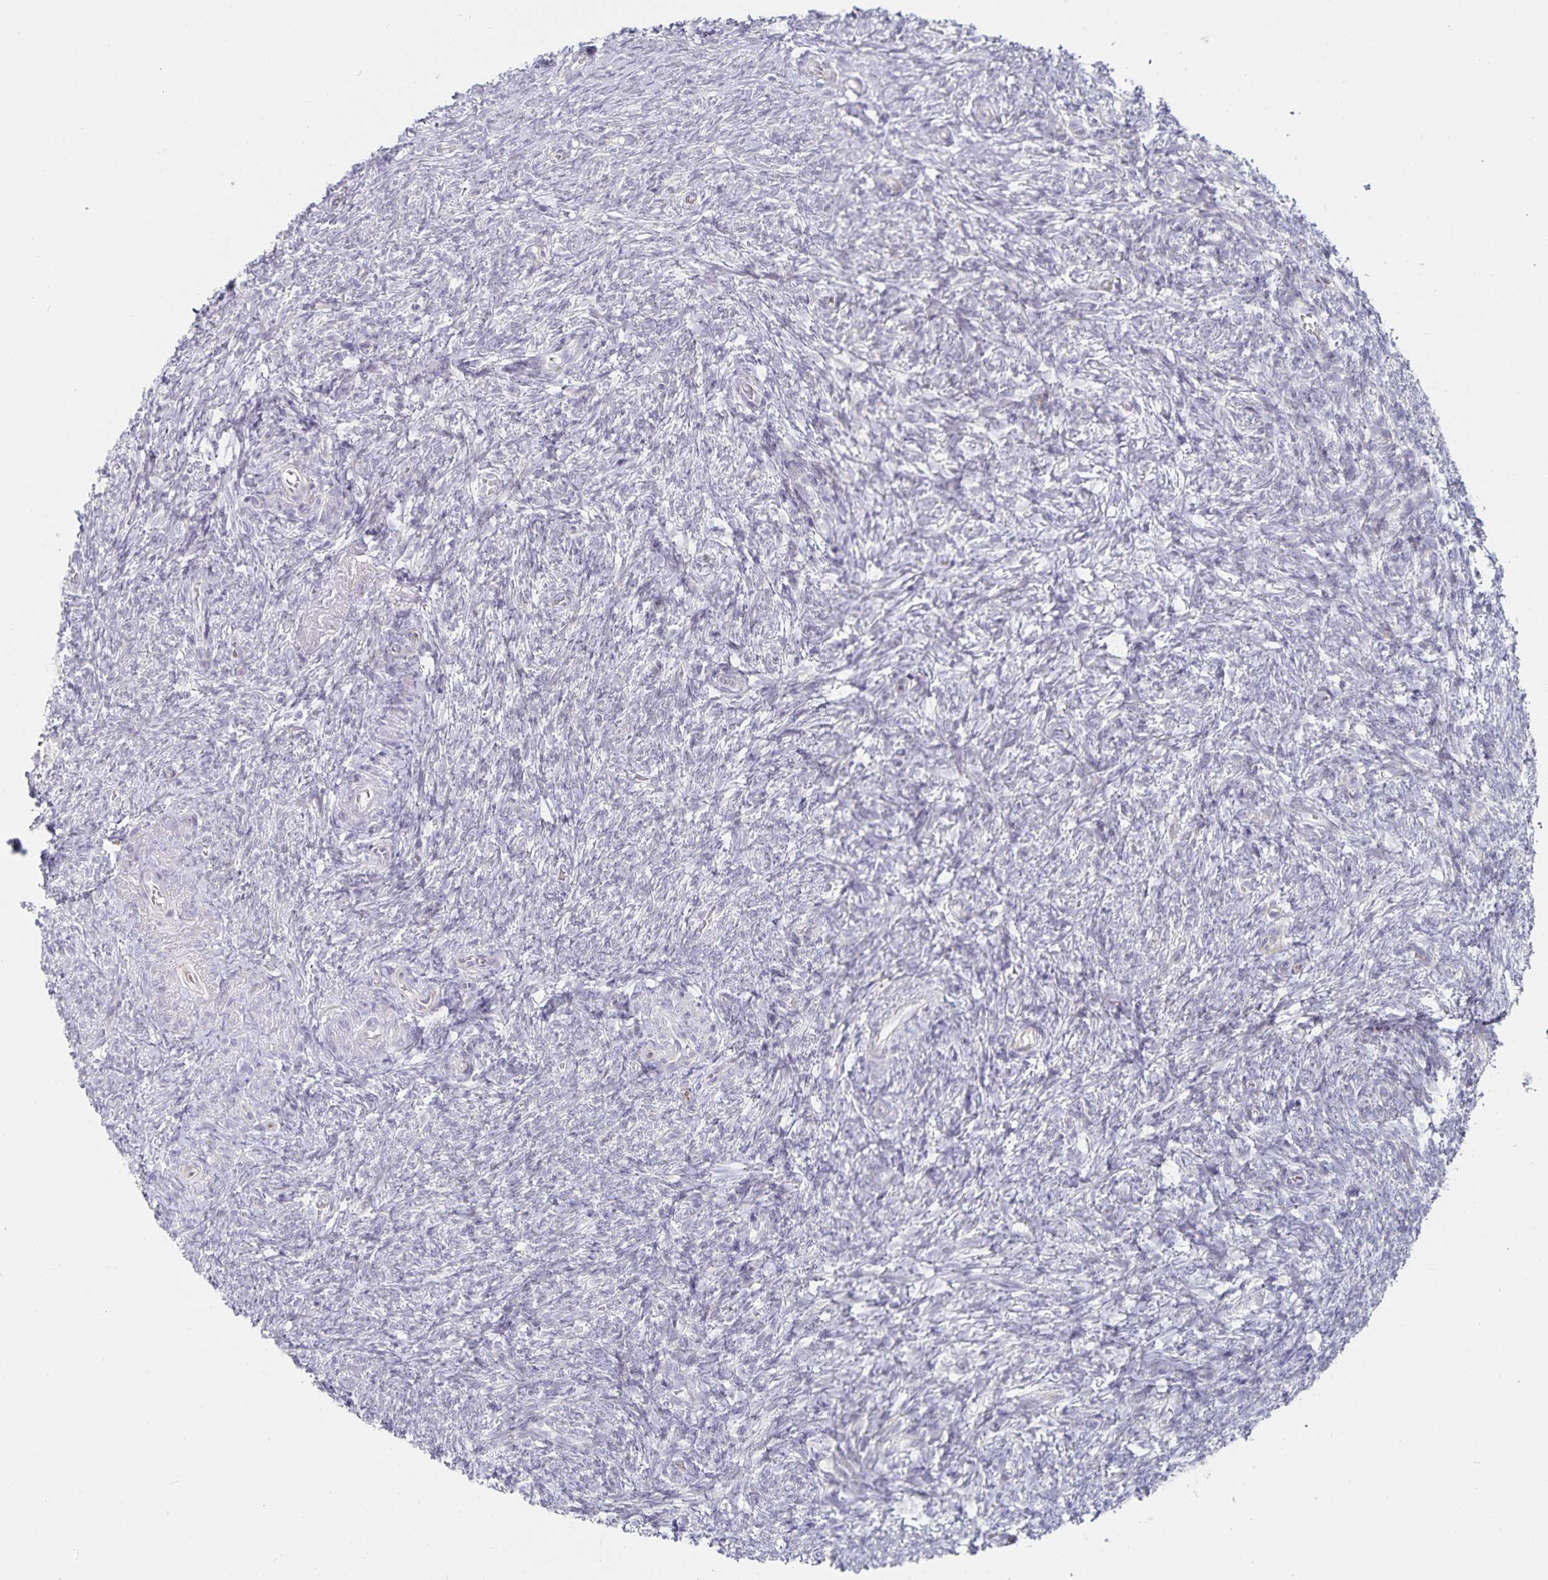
{"staining": {"intensity": "negative", "quantity": "none", "location": "none"}, "tissue": "ovary", "cell_type": "Ovarian stroma cells", "image_type": "normal", "snomed": [{"axis": "morphology", "description": "Normal tissue, NOS"}, {"axis": "topography", "description": "Ovary"}], "caption": "DAB immunohistochemical staining of normal human ovary shows no significant positivity in ovarian stroma cells.", "gene": "S100G", "patient": {"sex": "female", "age": 39}}